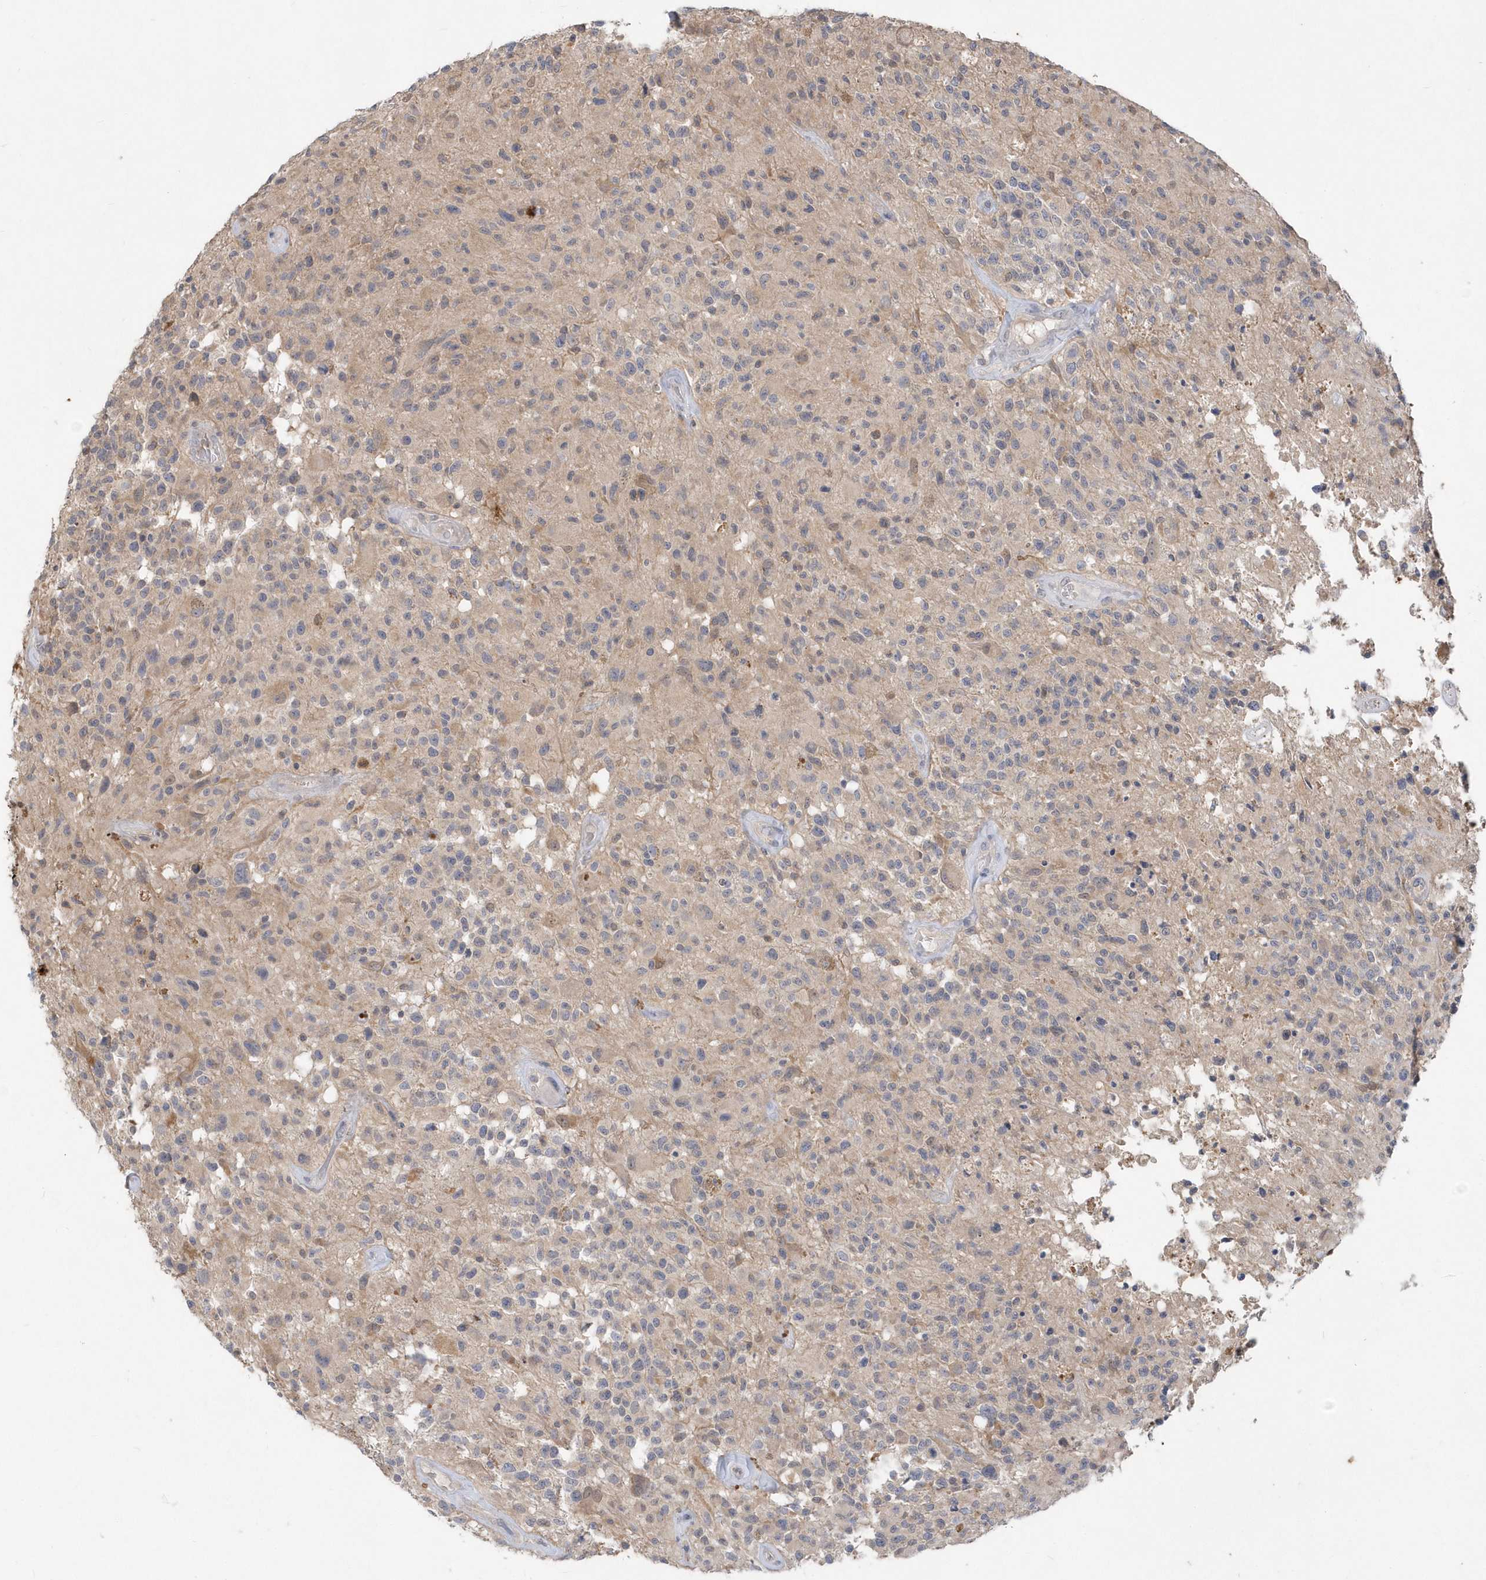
{"staining": {"intensity": "weak", "quantity": "<25%", "location": "cytoplasmic/membranous"}, "tissue": "glioma", "cell_type": "Tumor cells", "image_type": "cancer", "snomed": [{"axis": "morphology", "description": "Glioma, malignant, High grade"}, {"axis": "morphology", "description": "Glioblastoma, NOS"}, {"axis": "topography", "description": "Brain"}], "caption": "This is an immunohistochemistry (IHC) micrograph of human glioma. There is no positivity in tumor cells.", "gene": "AKR7A2", "patient": {"sex": "male", "age": 60}}